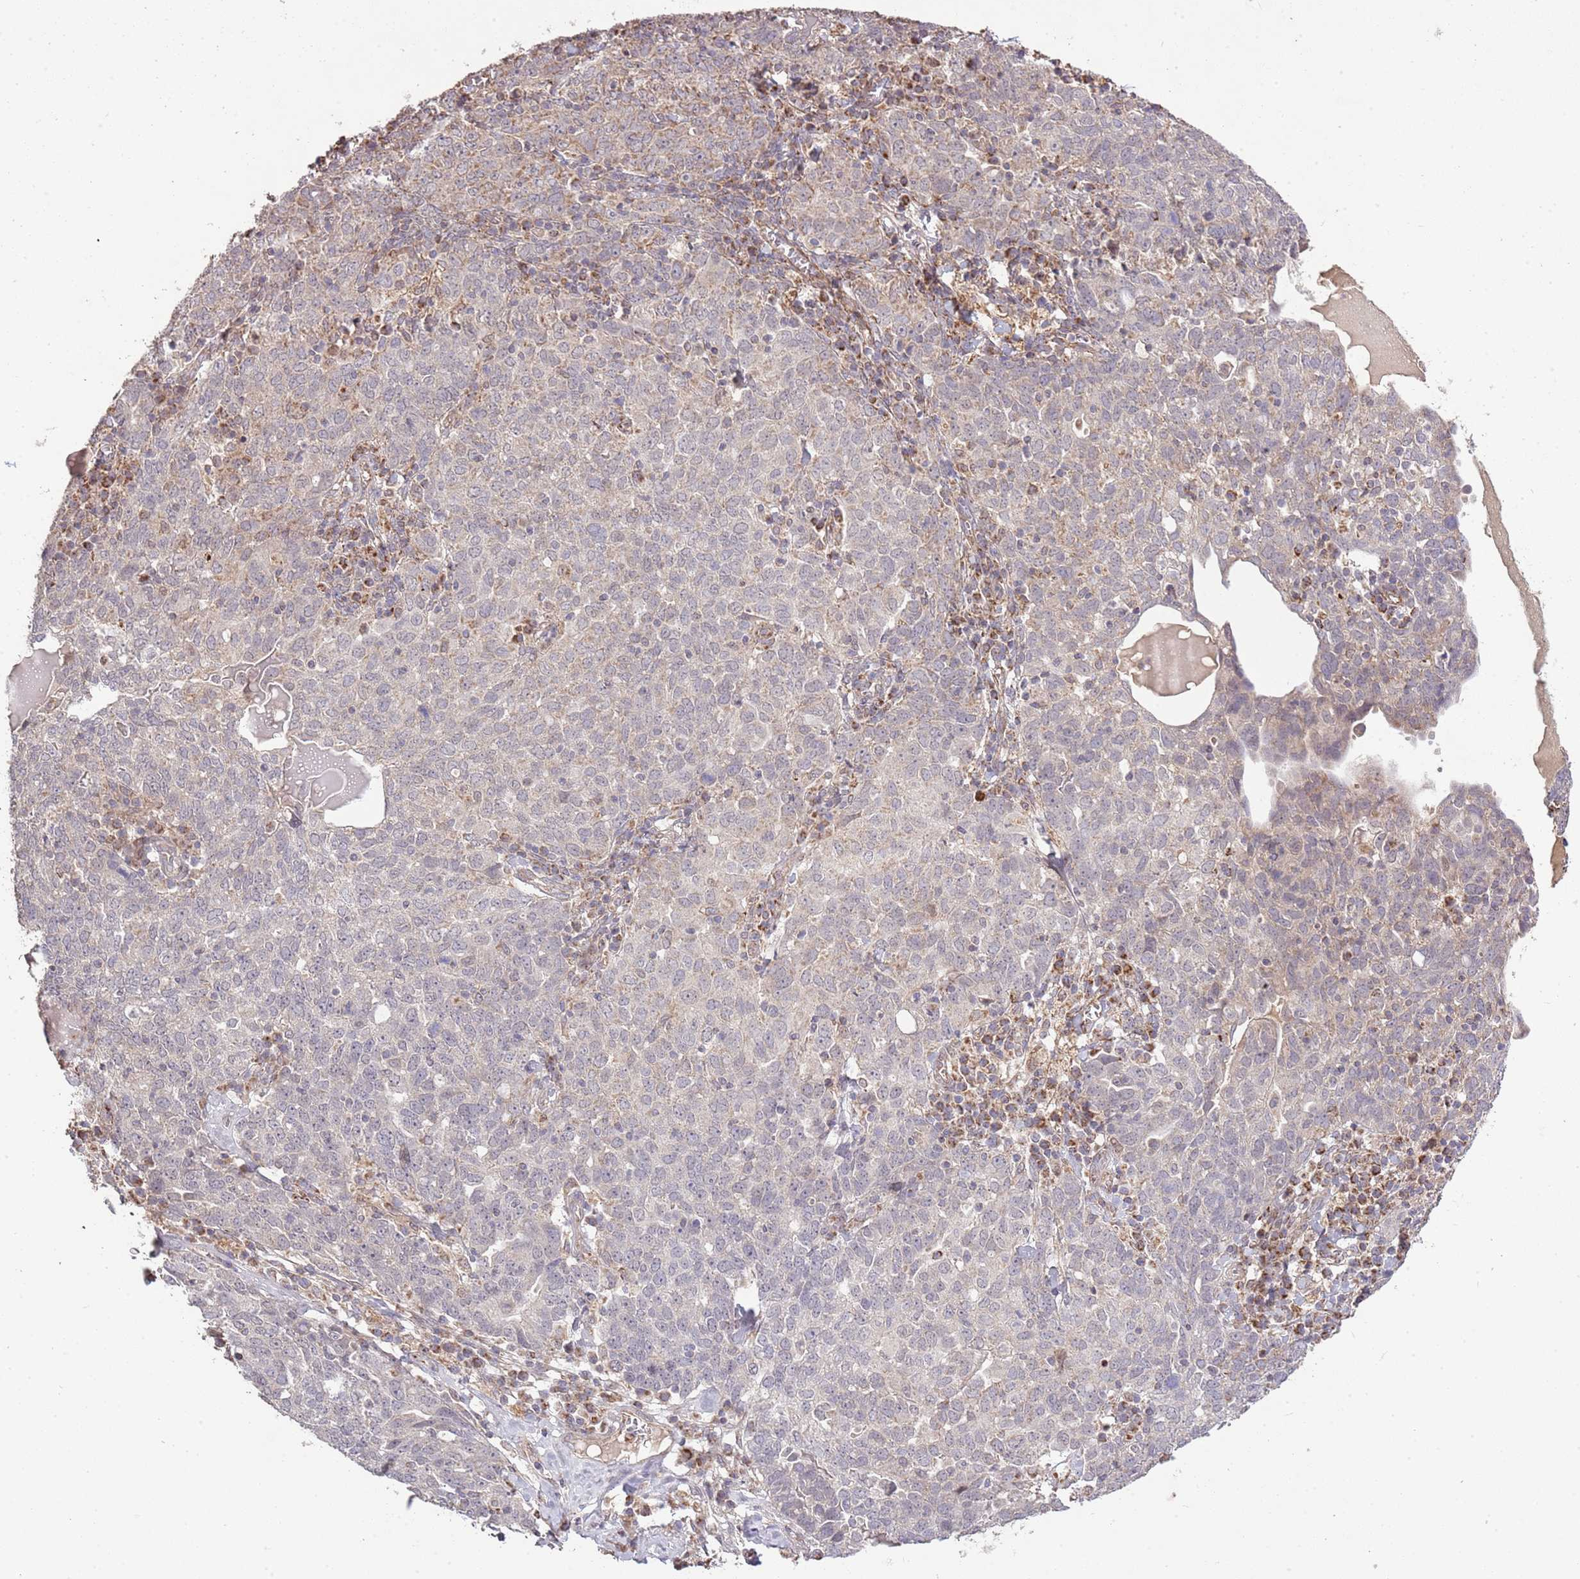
{"staining": {"intensity": "moderate", "quantity": "<25%", "location": "cytoplasmic/membranous"}, "tissue": "ovarian cancer", "cell_type": "Tumor cells", "image_type": "cancer", "snomed": [{"axis": "morphology", "description": "Carcinoma, endometroid"}, {"axis": "topography", "description": "Ovary"}], "caption": "This histopathology image exhibits immunohistochemistry staining of human ovarian cancer (endometroid carcinoma), with low moderate cytoplasmic/membranous staining in about <25% of tumor cells.", "gene": "IVD", "patient": {"sex": "female", "age": 62}}